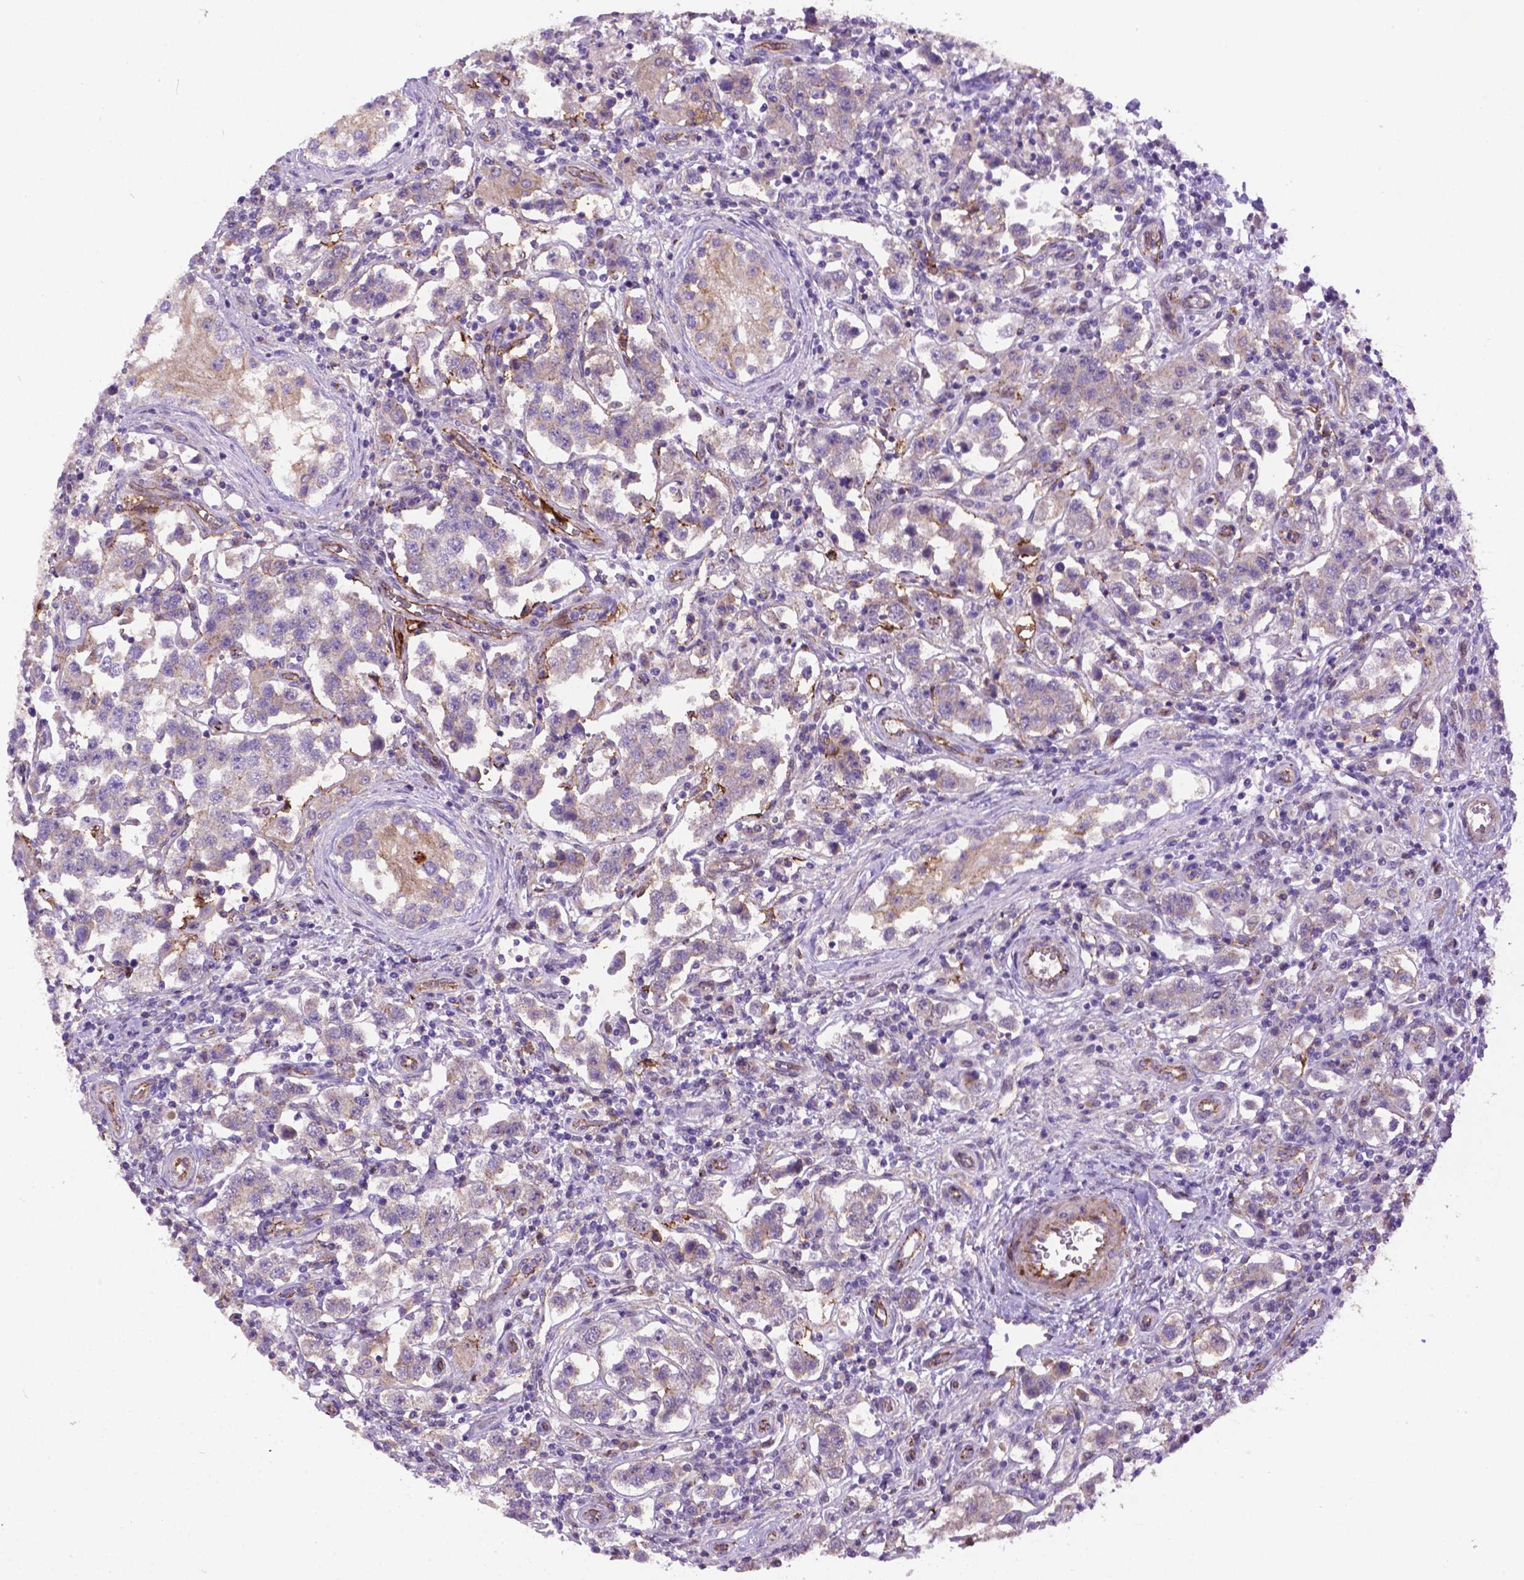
{"staining": {"intensity": "negative", "quantity": "none", "location": "none"}, "tissue": "testis cancer", "cell_type": "Tumor cells", "image_type": "cancer", "snomed": [{"axis": "morphology", "description": "Seminoma, NOS"}, {"axis": "topography", "description": "Testis"}], "caption": "DAB immunohistochemical staining of testis cancer (seminoma) exhibits no significant staining in tumor cells.", "gene": "CCER2", "patient": {"sex": "male", "age": 37}}